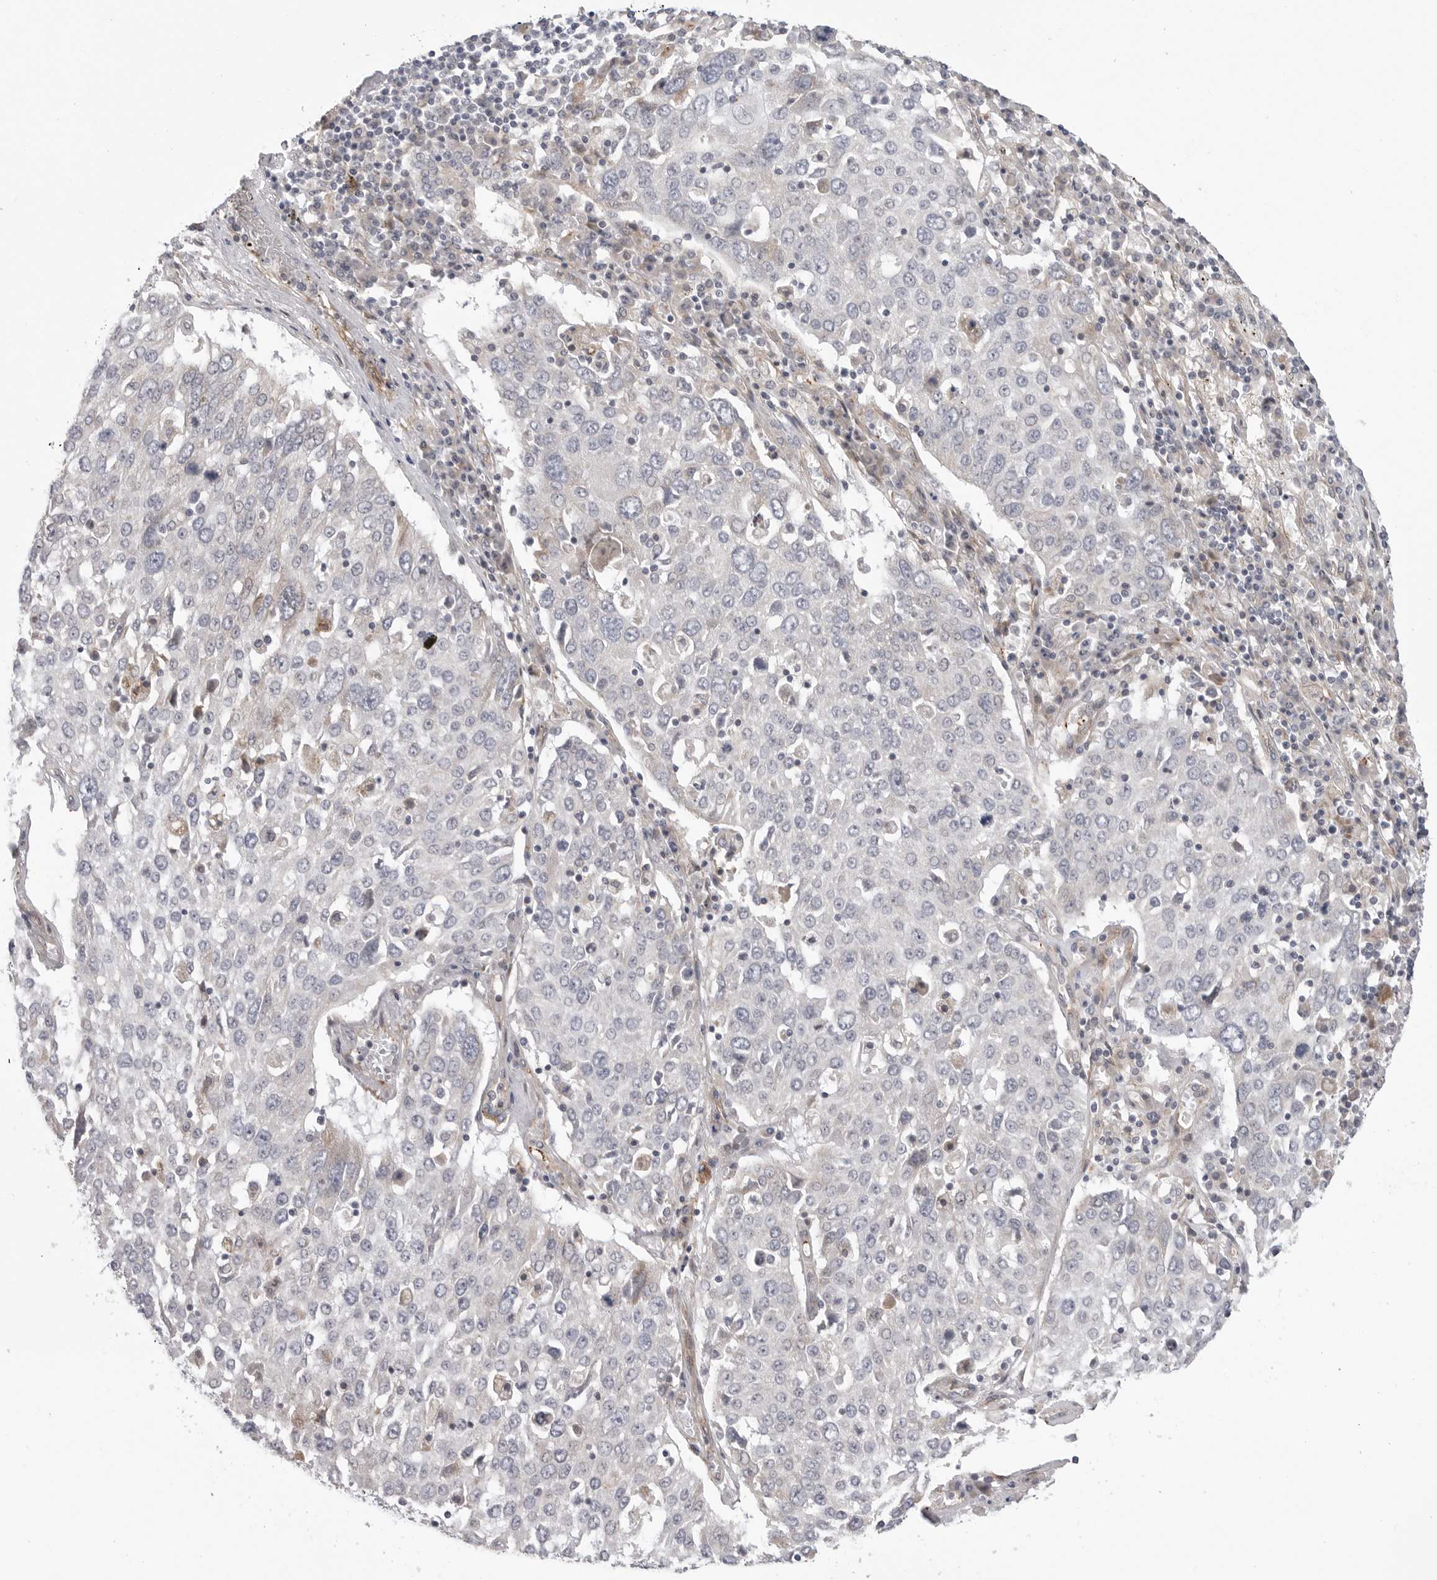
{"staining": {"intensity": "negative", "quantity": "none", "location": "none"}, "tissue": "lung cancer", "cell_type": "Tumor cells", "image_type": "cancer", "snomed": [{"axis": "morphology", "description": "Squamous cell carcinoma, NOS"}, {"axis": "topography", "description": "Lung"}], "caption": "A micrograph of lung squamous cell carcinoma stained for a protein exhibits no brown staining in tumor cells.", "gene": "SCP2", "patient": {"sex": "male", "age": 65}}